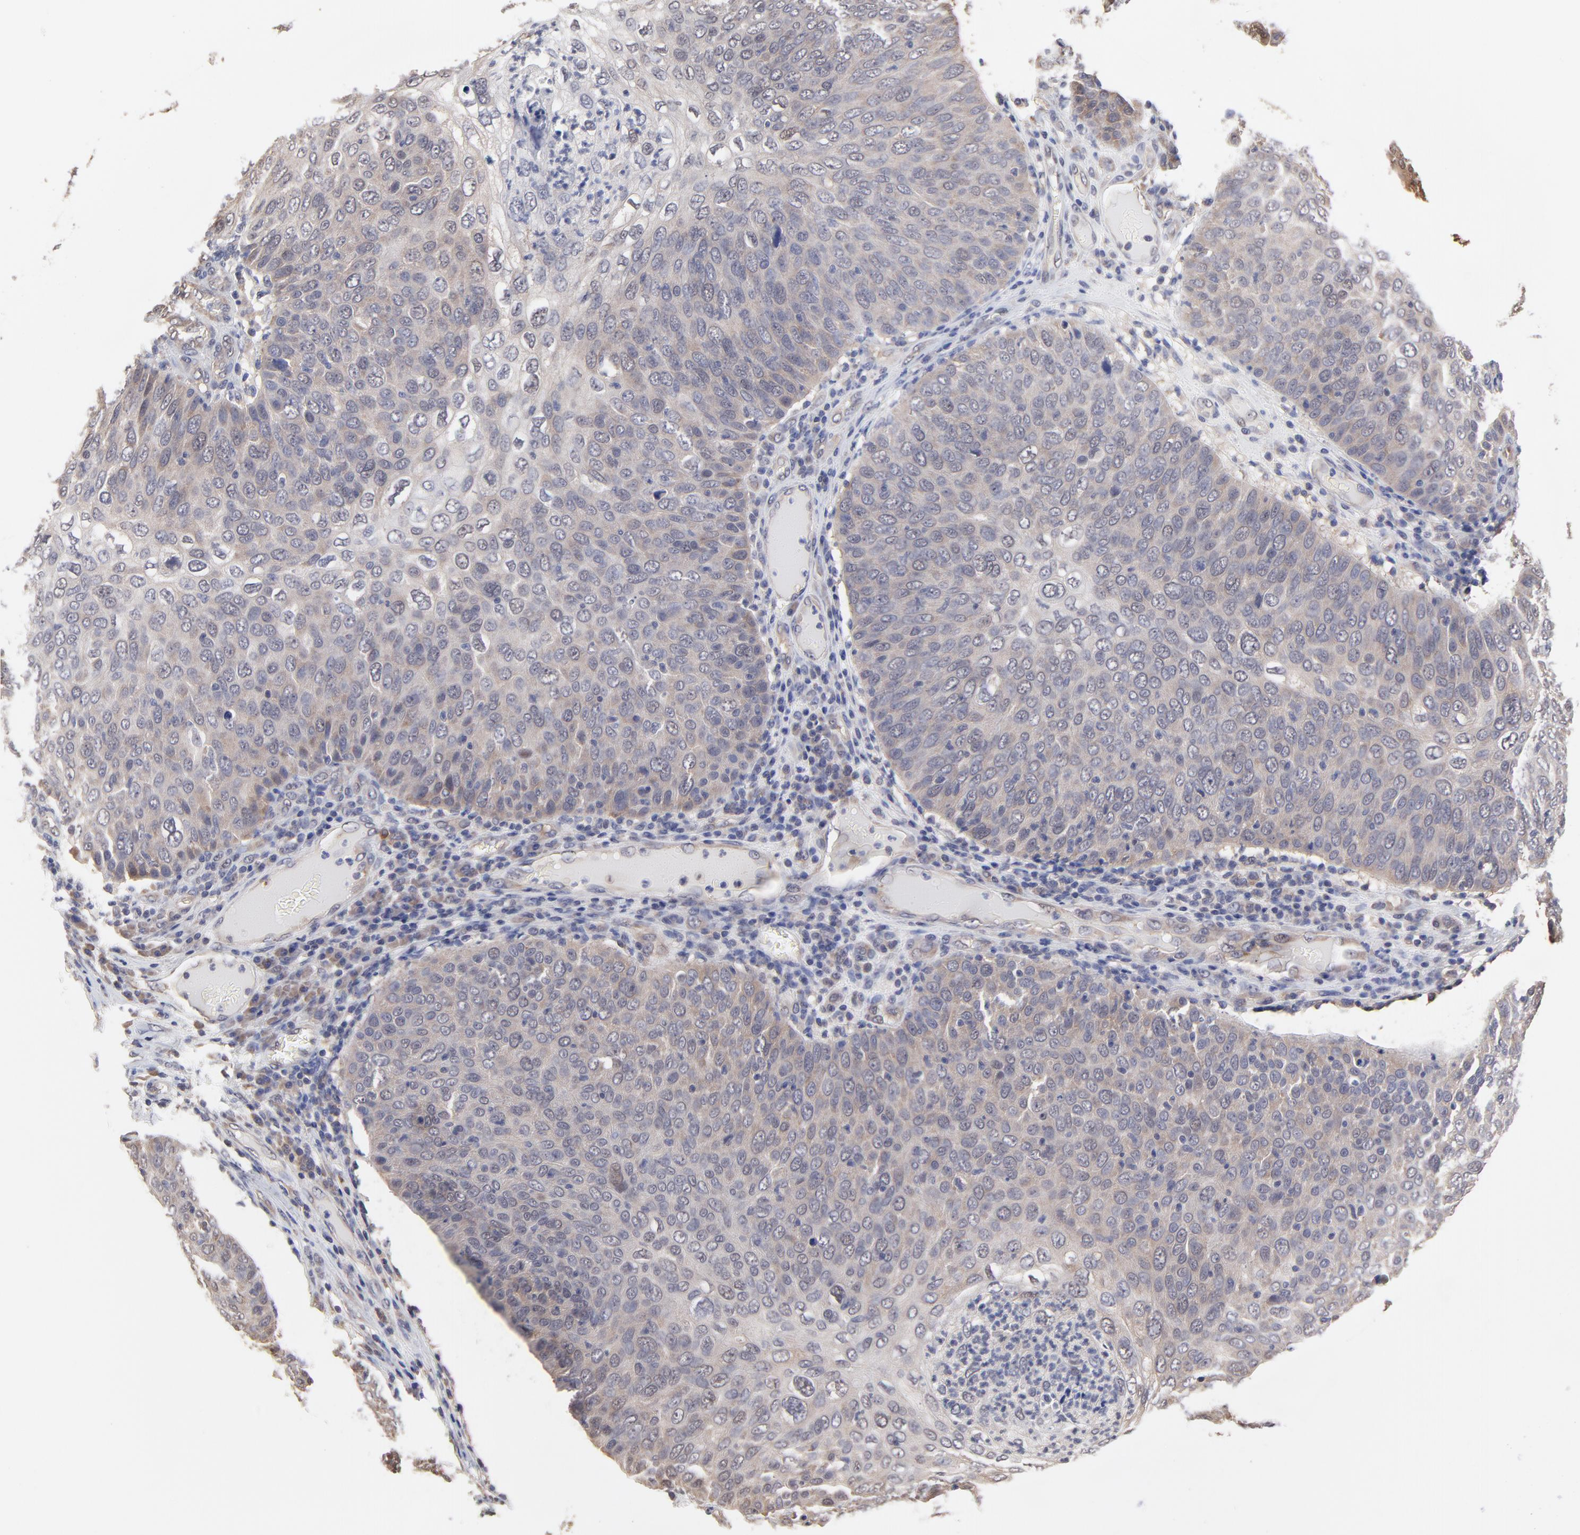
{"staining": {"intensity": "weak", "quantity": "25%-75%", "location": "cytoplasmic/membranous"}, "tissue": "skin cancer", "cell_type": "Tumor cells", "image_type": "cancer", "snomed": [{"axis": "morphology", "description": "Squamous cell carcinoma, NOS"}, {"axis": "topography", "description": "Skin"}], "caption": "Squamous cell carcinoma (skin) was stained to show a protein in brown. There is low levels of weak cytoplasmic/membranous positivity in approximately 25%-75% of tumor cells. The protein of interest is shown in brown color, while the nuclei are stained blue.", "gene": "CCT2", "patient": {"sex": "male", "age": 87}}